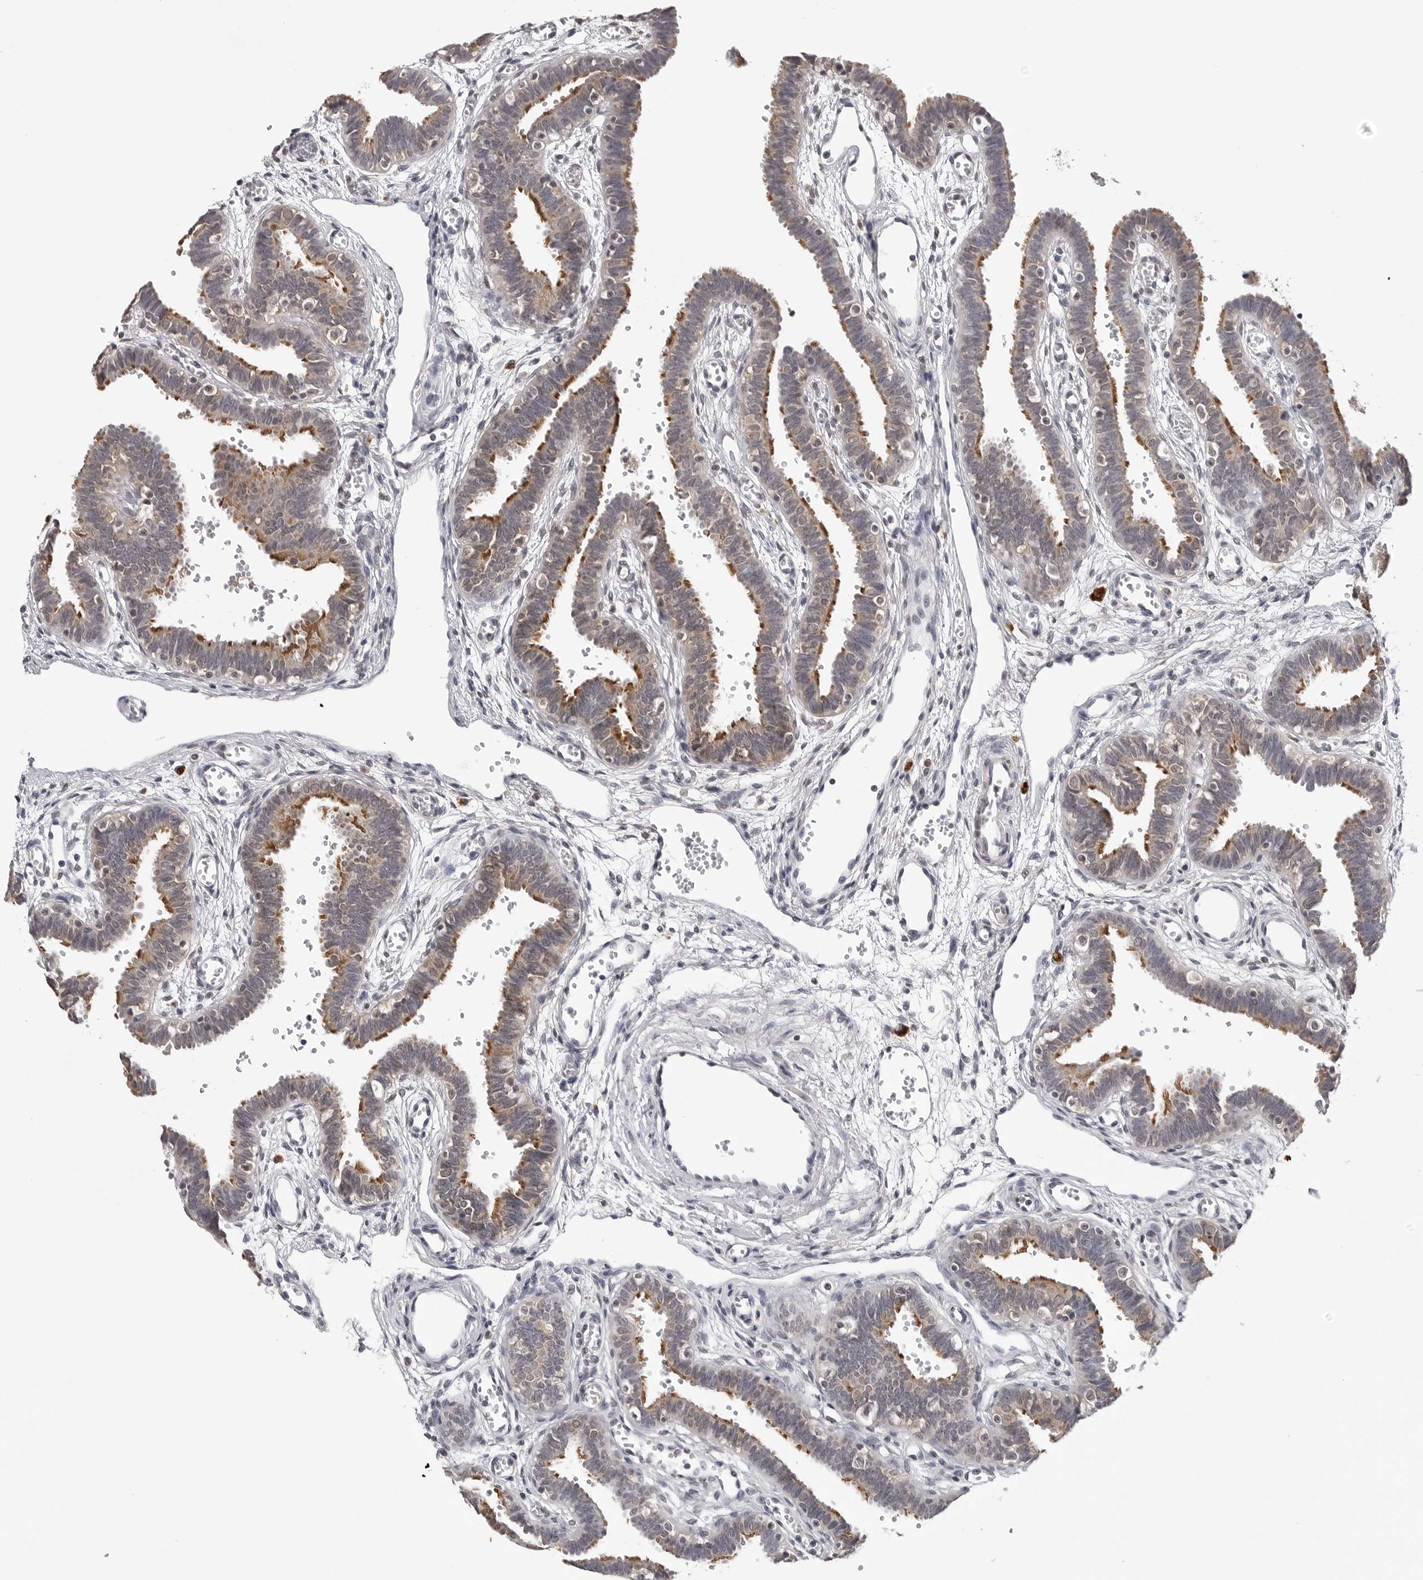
{"staining": {"intensity": "moderate", "quantity": ">75%", "location": "cytoplasmic/membranous,nuclear"}, "tissue": "fallopian tube", "cell_type": "Glandular cells", "image_type": "normal", "snomed": [{"axis": "morphology", "description": "Normal tissue, NOS"}, {"axis": "topography", "description": "Fallopian tube"}, {"axis": "topography", "description": "Placenta"}], "caption": "High-power microscopy captured an IHC histopathology image of benign fallopian tube, revealing moderate cytoplasmic/membranous,nuclear positivity in about >75% of glandular cells.", "gene": "CDK20", "patient": {"sex": "female", "age": 32}}